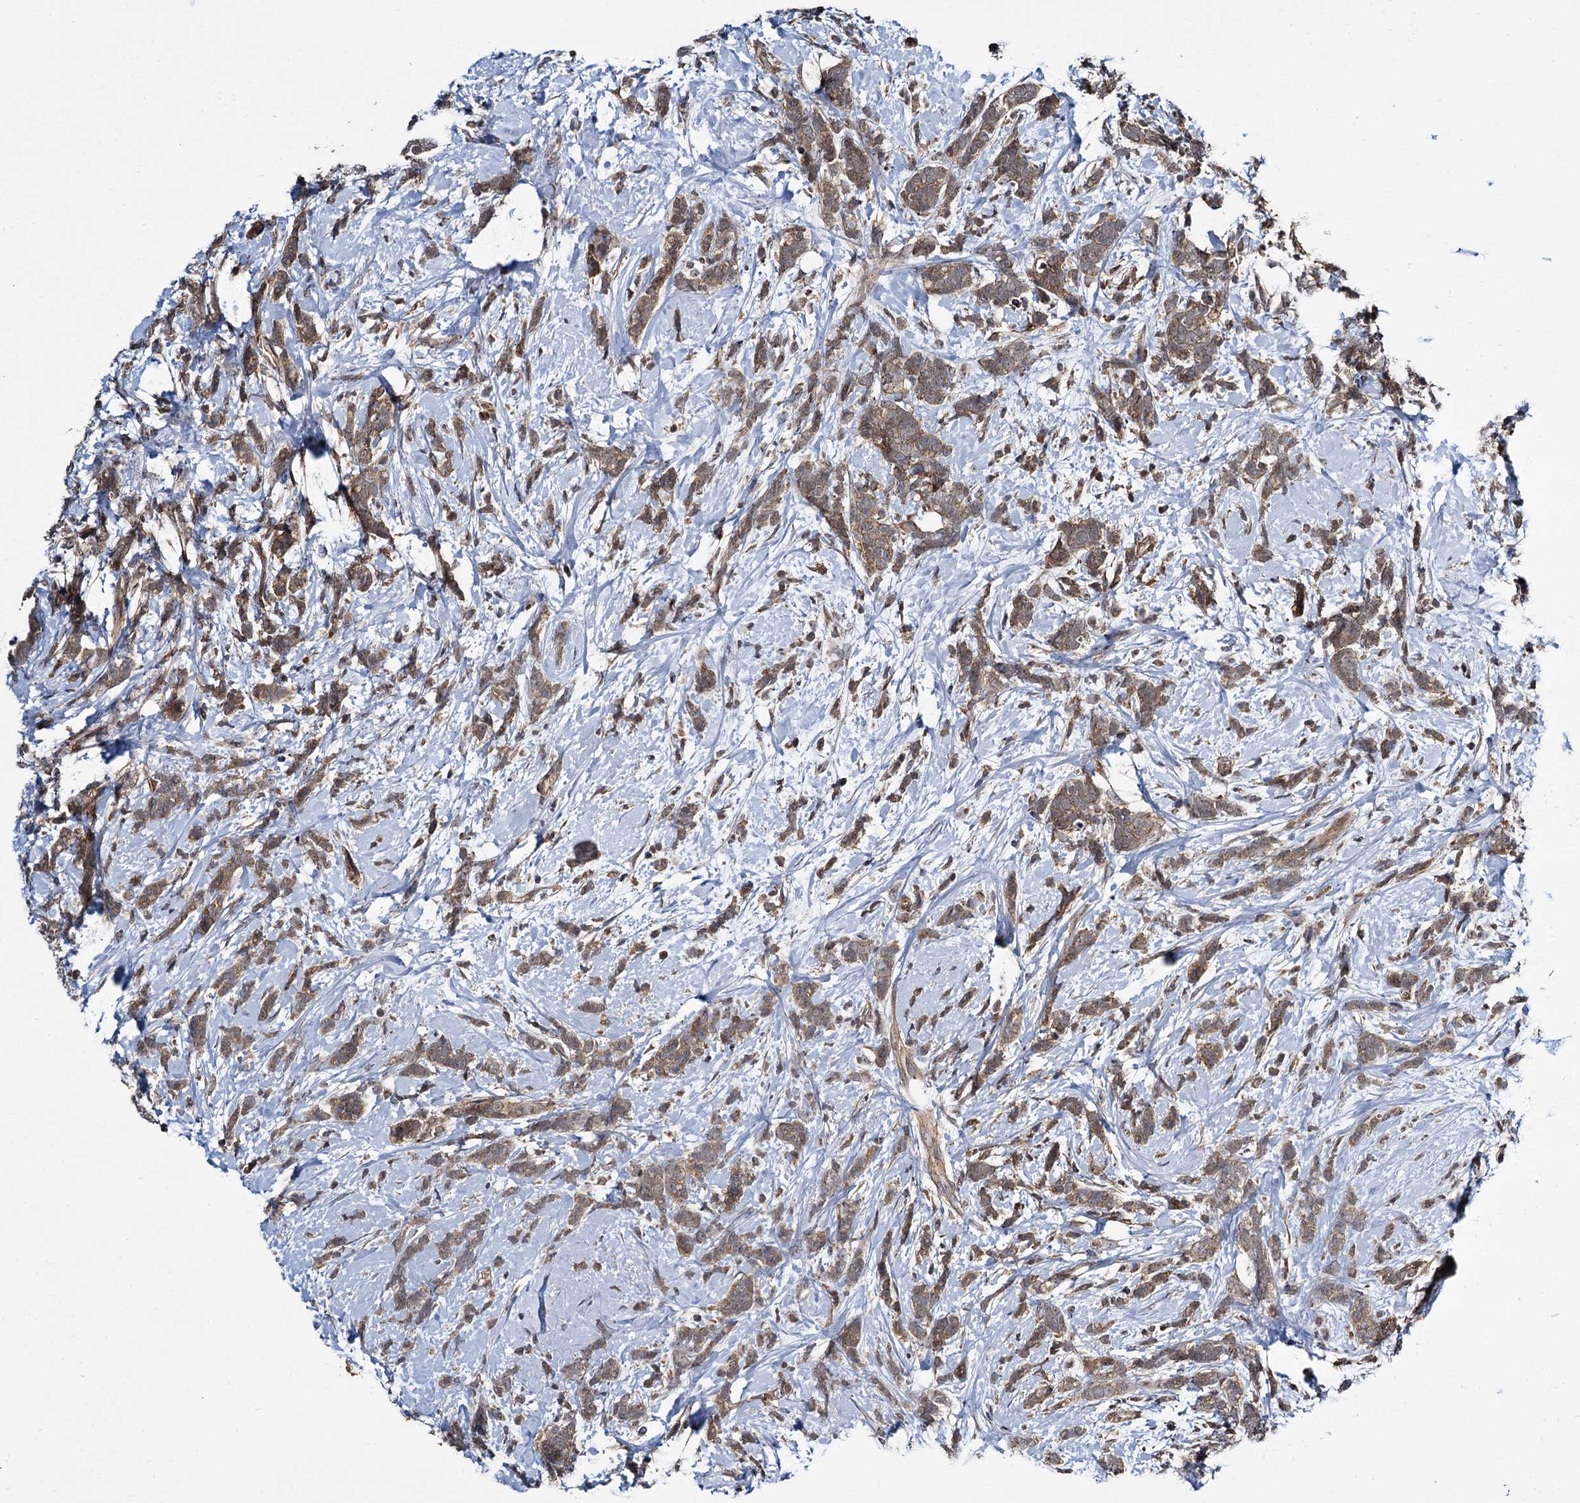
{"staining": {"intensity": "moderate", "quantity": ">75%", "location": "cytoplasmic/membranous"}, "tissue": "breast cancer", "cell_type": "Tumor cells", "image_type": "cancer", "snomed": [{"axis": "morphology", "description": "Lobular carcinoma"}, {"axis": "topography", "description": "Breast"}], "caption": "Moderate cytoplasmic/membranous expression for a protein is appreciated in about >75% of tumor cells of lobular carcinoma (breast) using IHC.", "gene": "ARHGAP42", "patient": {"sex": "female", "age": 58}}